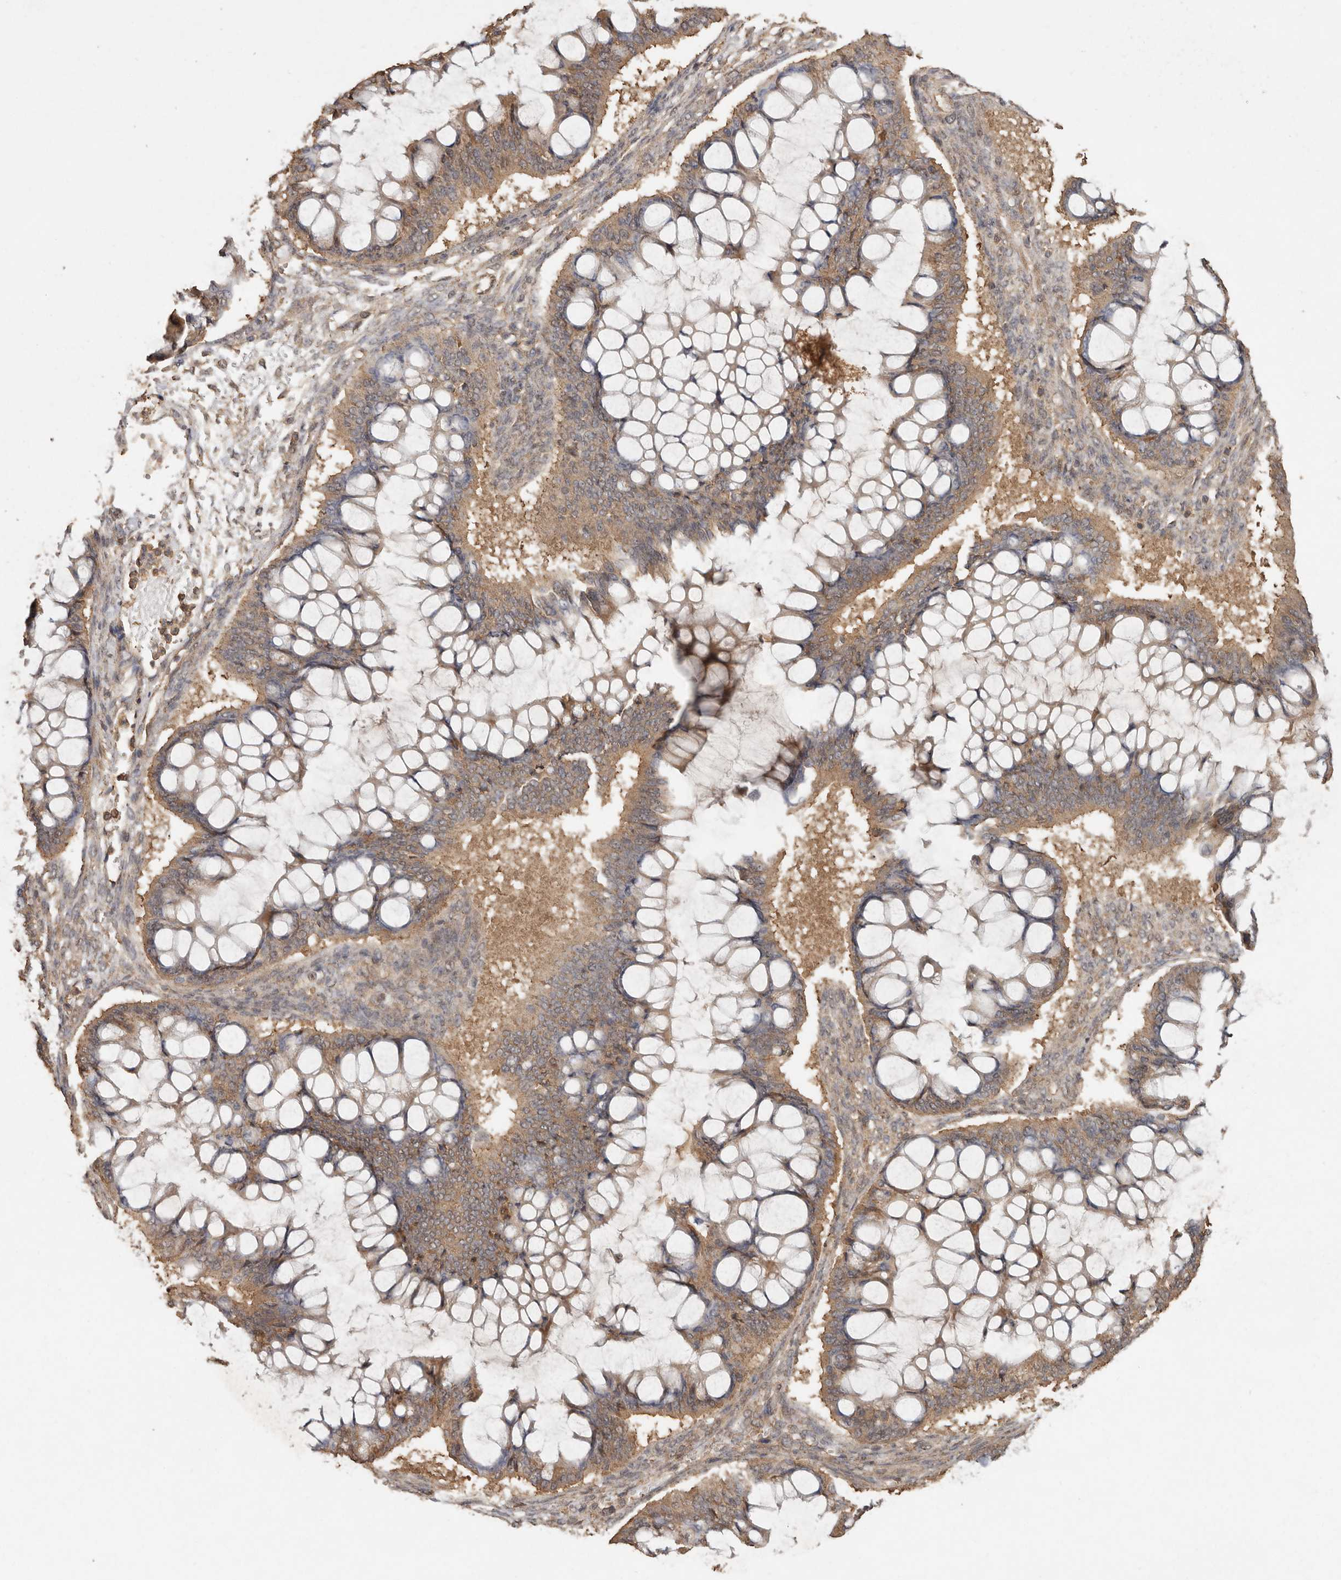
{"staining": {"intensity": "weak", "quantity": ">75%", "location": "cytoplasmic/membranous"}, "tissue": "ovarian cancer", "cell_type": "Tumor cells", "image_type": "cancer", "snomed": [{"axis": "morphology", "description": "Cystadenocarcinoma, mucinous, NOS"}, {"axis": "topography", "description": "Ovary"}], "caption": "Immunohistochemical staining of human ovarian mucinous cystadenocarcinoma reveals weak cytoplasmic/membranous protein expression in about >75% of tumor cells.", "gene": "RWDD1", "patient": {"sex": "female", "age": 73}}